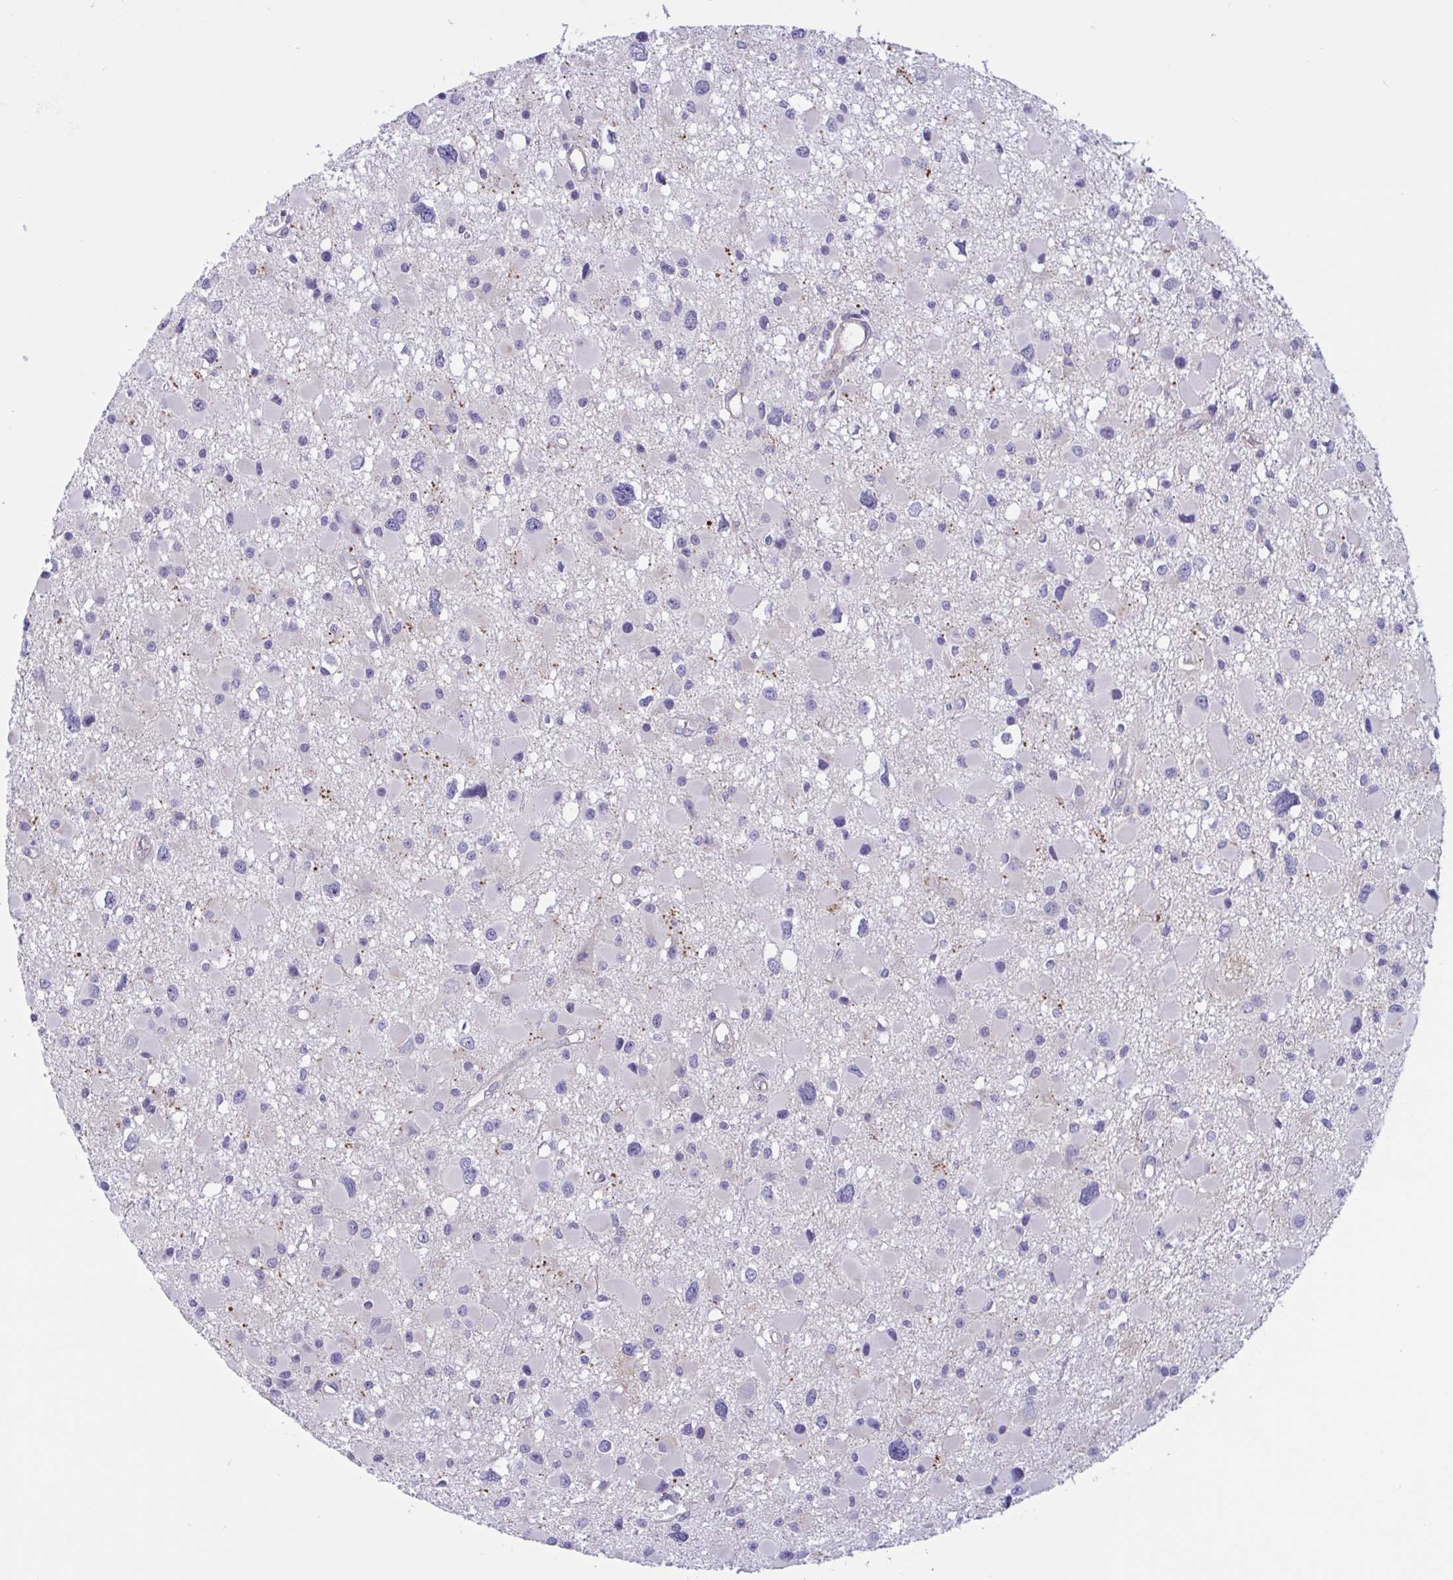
{"staining": {"intensity": "negative", "quantity": "none", "location": "none"}, "tissue": "glioma", "cell_type": "Tumor cells", "image_type": "cancer", "snomed": [{"axis": "morphology", "description": "Glioma, malignant, High grade"}, {"axis": "topography", "description": "Brain"}], "caption": "Image shows no significant protein positivity in tumor cells of glioma.", "gene": "OXLD1", "patient": {"sex": "male", "age": 54}}